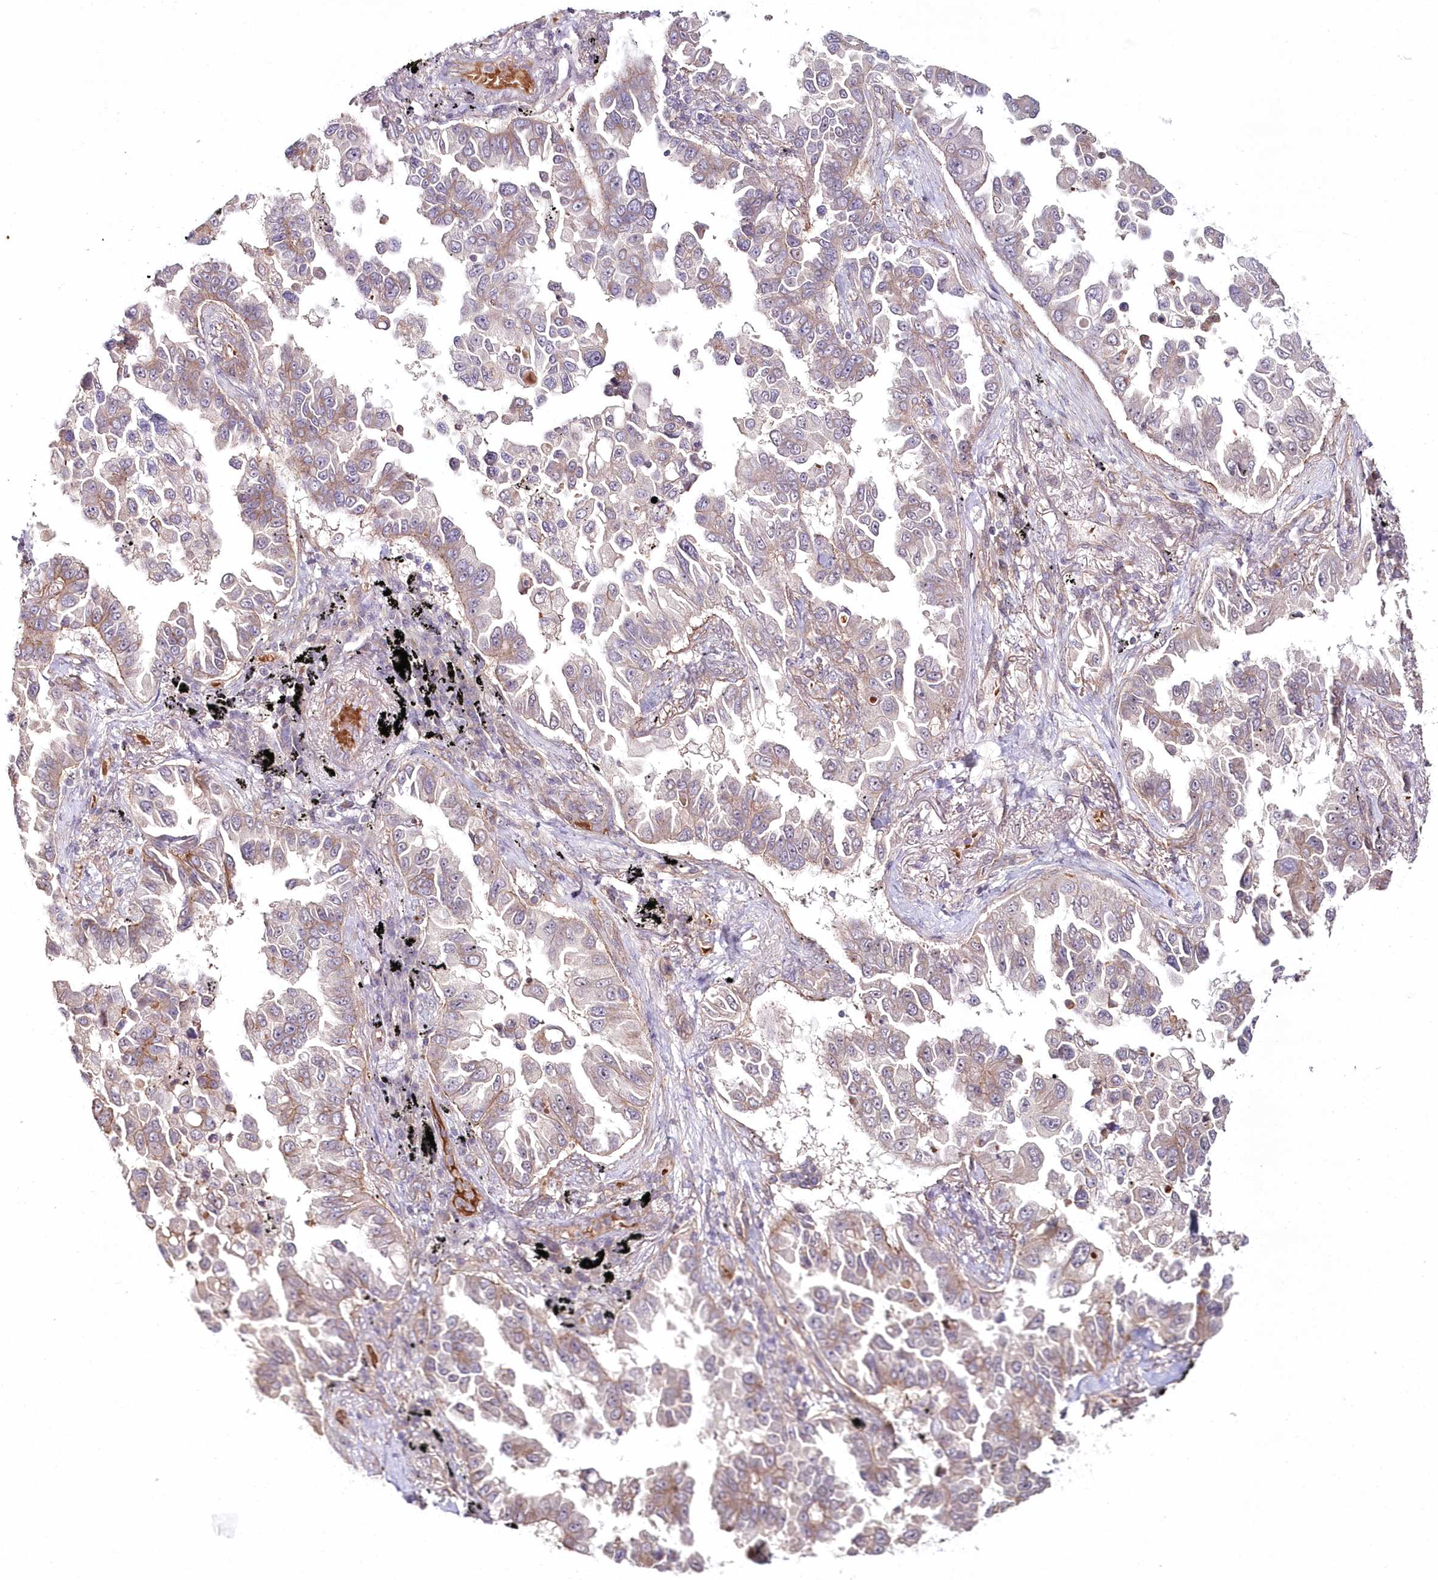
{"staining": {"intensity": "weak", "quantity": "<25%", "location": "cytoplasmic/membranous"}, "tissue": "lung cancer", "cell_type": "Tumor cells", "image_type": "cancer", "snomed": [{"axis": "morphology", "description": "Adenocarcinoma, NOS"}, {"axis": "topography", "description": "Lung"}], "caption": "Tumor cells are negative for brown protein staining in lung cancer (adenocarcinoma).", "gene": "HYCC2", "patient": {"sex": "female", "age": 67}}